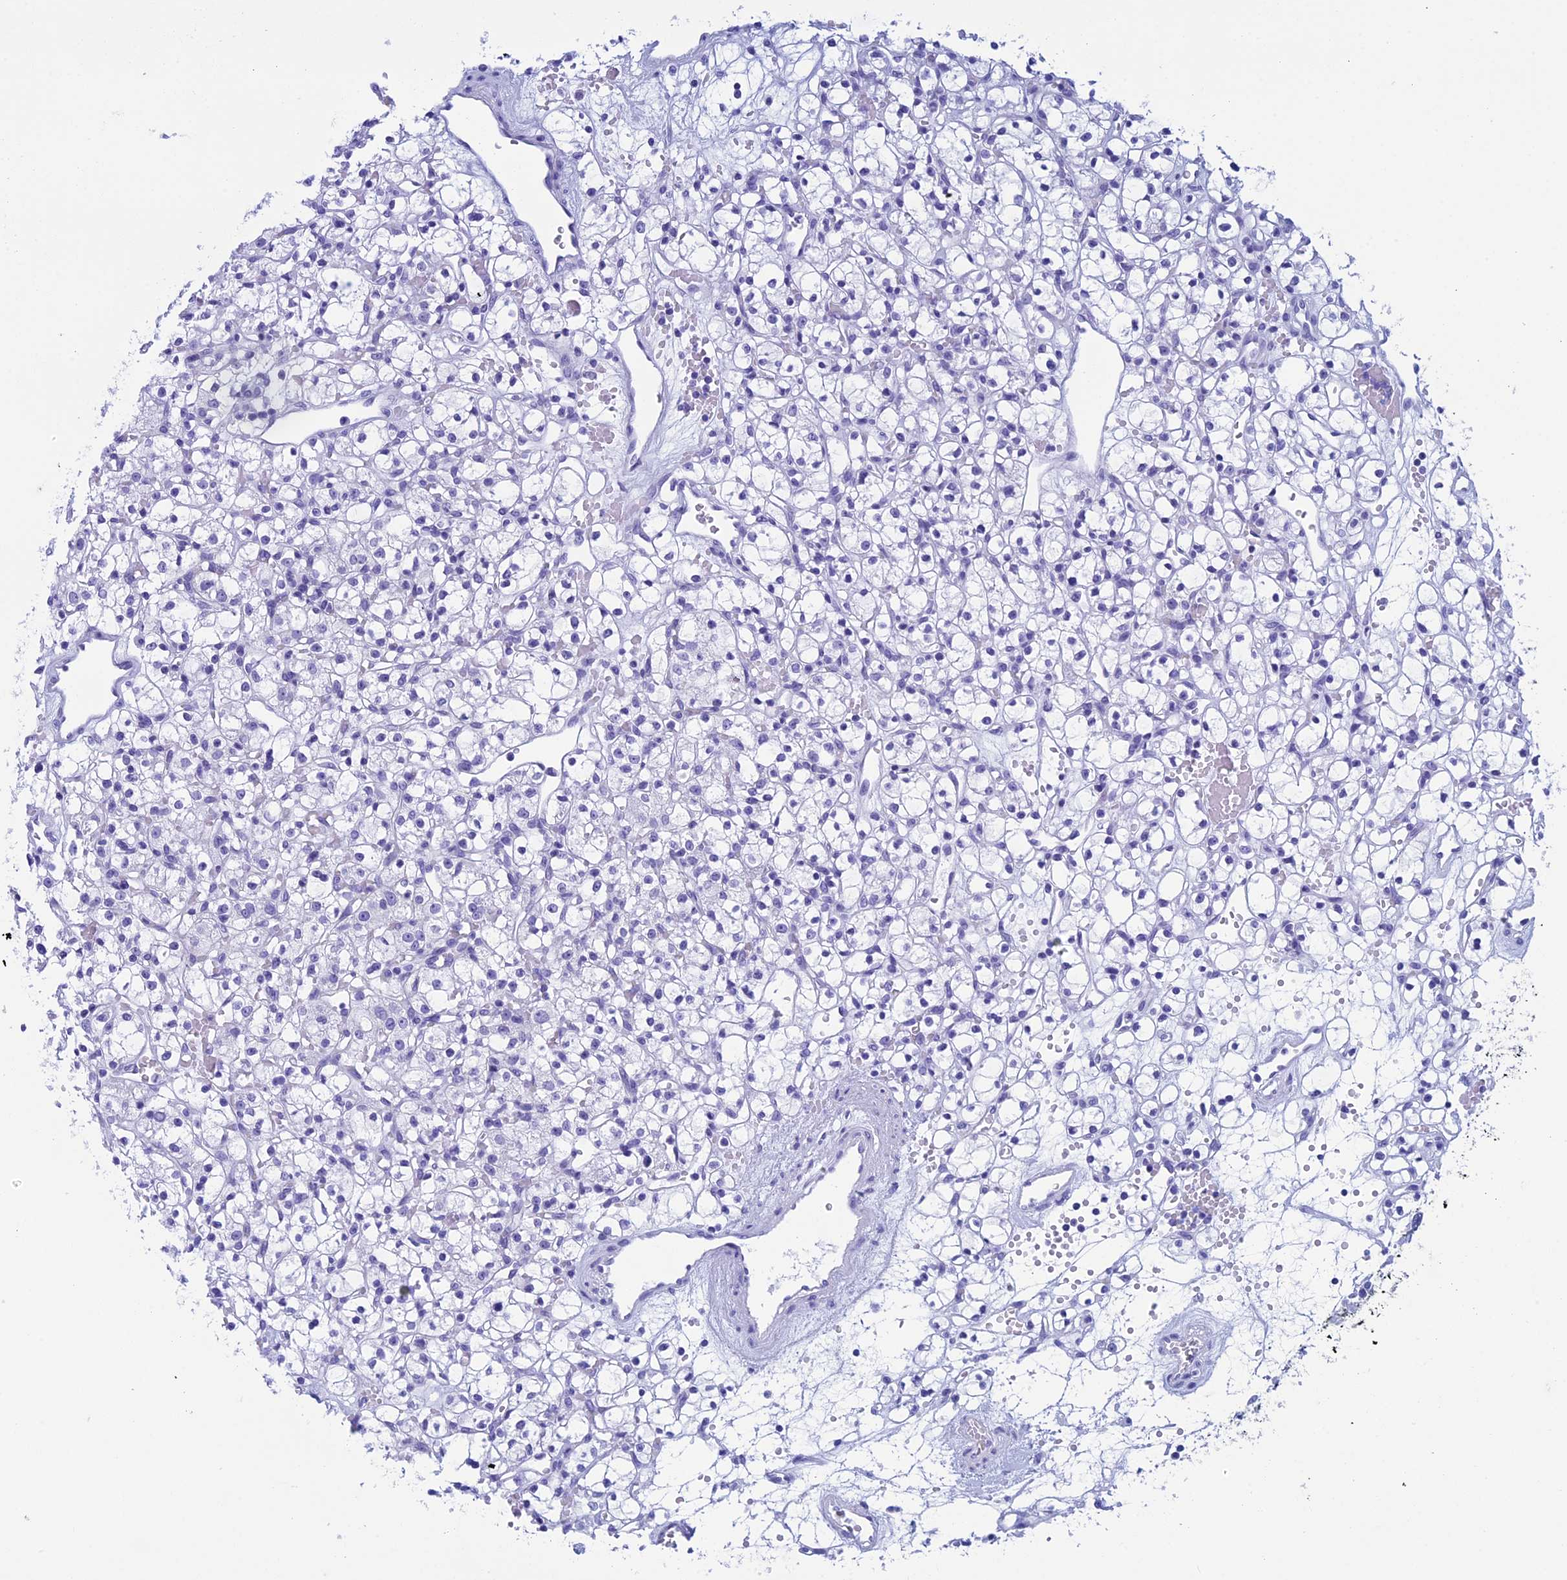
{"staining": {"intensity": "negative", "quantity": "none", "location": "none"}, "tissue": "renal cancer", "cell_type": "Tumor cells", "image_type": "cancer", "snomed": [{"axis": "morphology", "description": "Adenocarcinoma, NOS"}, {"axis": "topography", "description": "Kidney"}], "caption": "Tumor cells show no significant protein staining in renal cancer.", "gene": "FAM169A", "patient": {"sex": "female", "age": 59}}